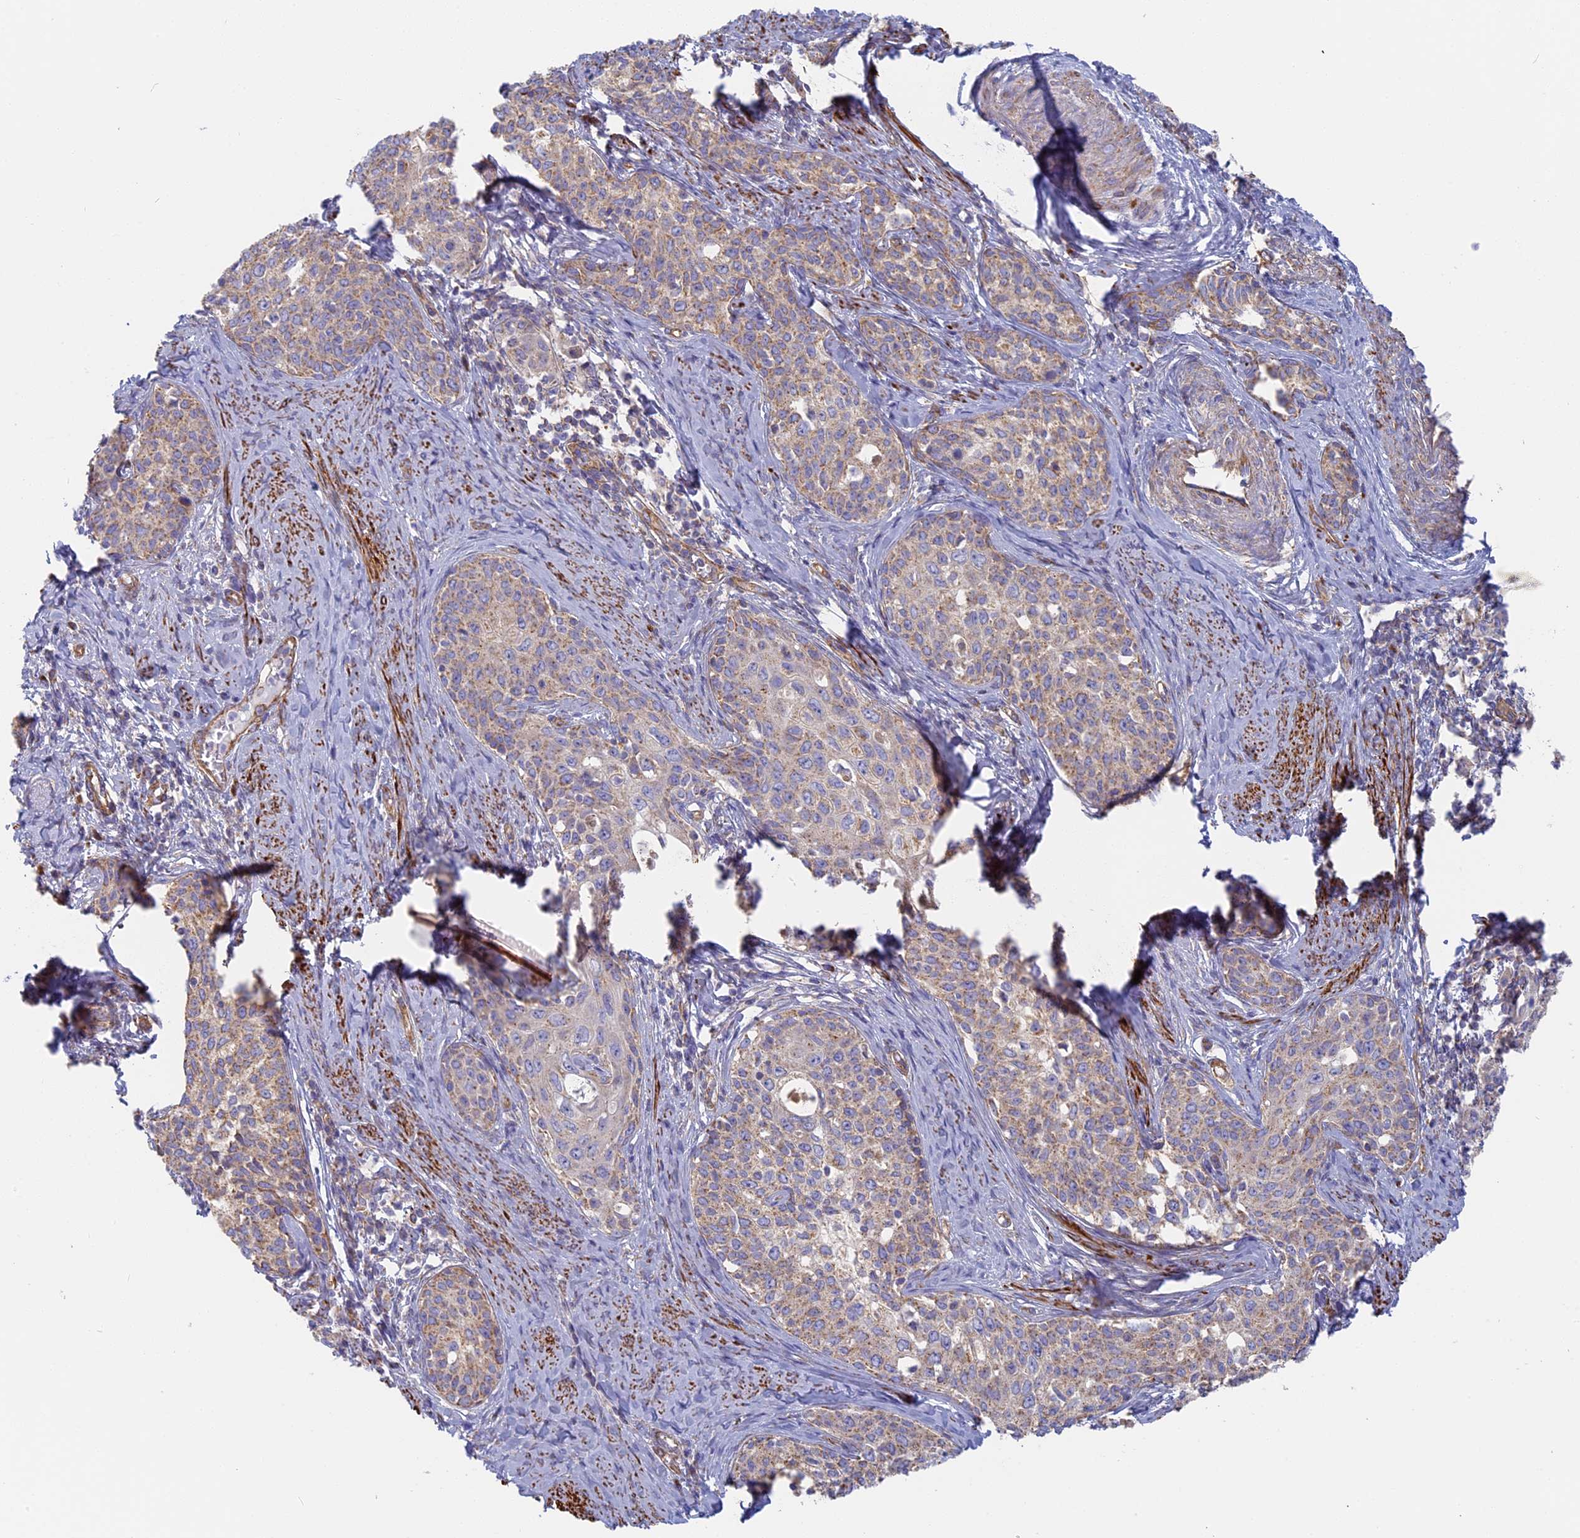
{"staining": {"intensity": "weak", "quantity": "<25%", "location": "cytoplasmic/membranous"}, "tissue": "cervical cancer", "cell_type": "Tumor cells", "image_type": "cancer", "snomed": [{"axis": "morphology", "description": "Squamous cell carcinoma, NOS"}, {"axis": "morphology", "description": "Adenocarcinoma, NOS"}, {"axis": "topography", "description": "Cervix"}], "caption": "Human cervical cancer stained for a protein using immunohistochemistry (IHC) reveals no staining in tumor cells.", "gene": "DDA1", "patient": {"sex": "female", "age": 52}}